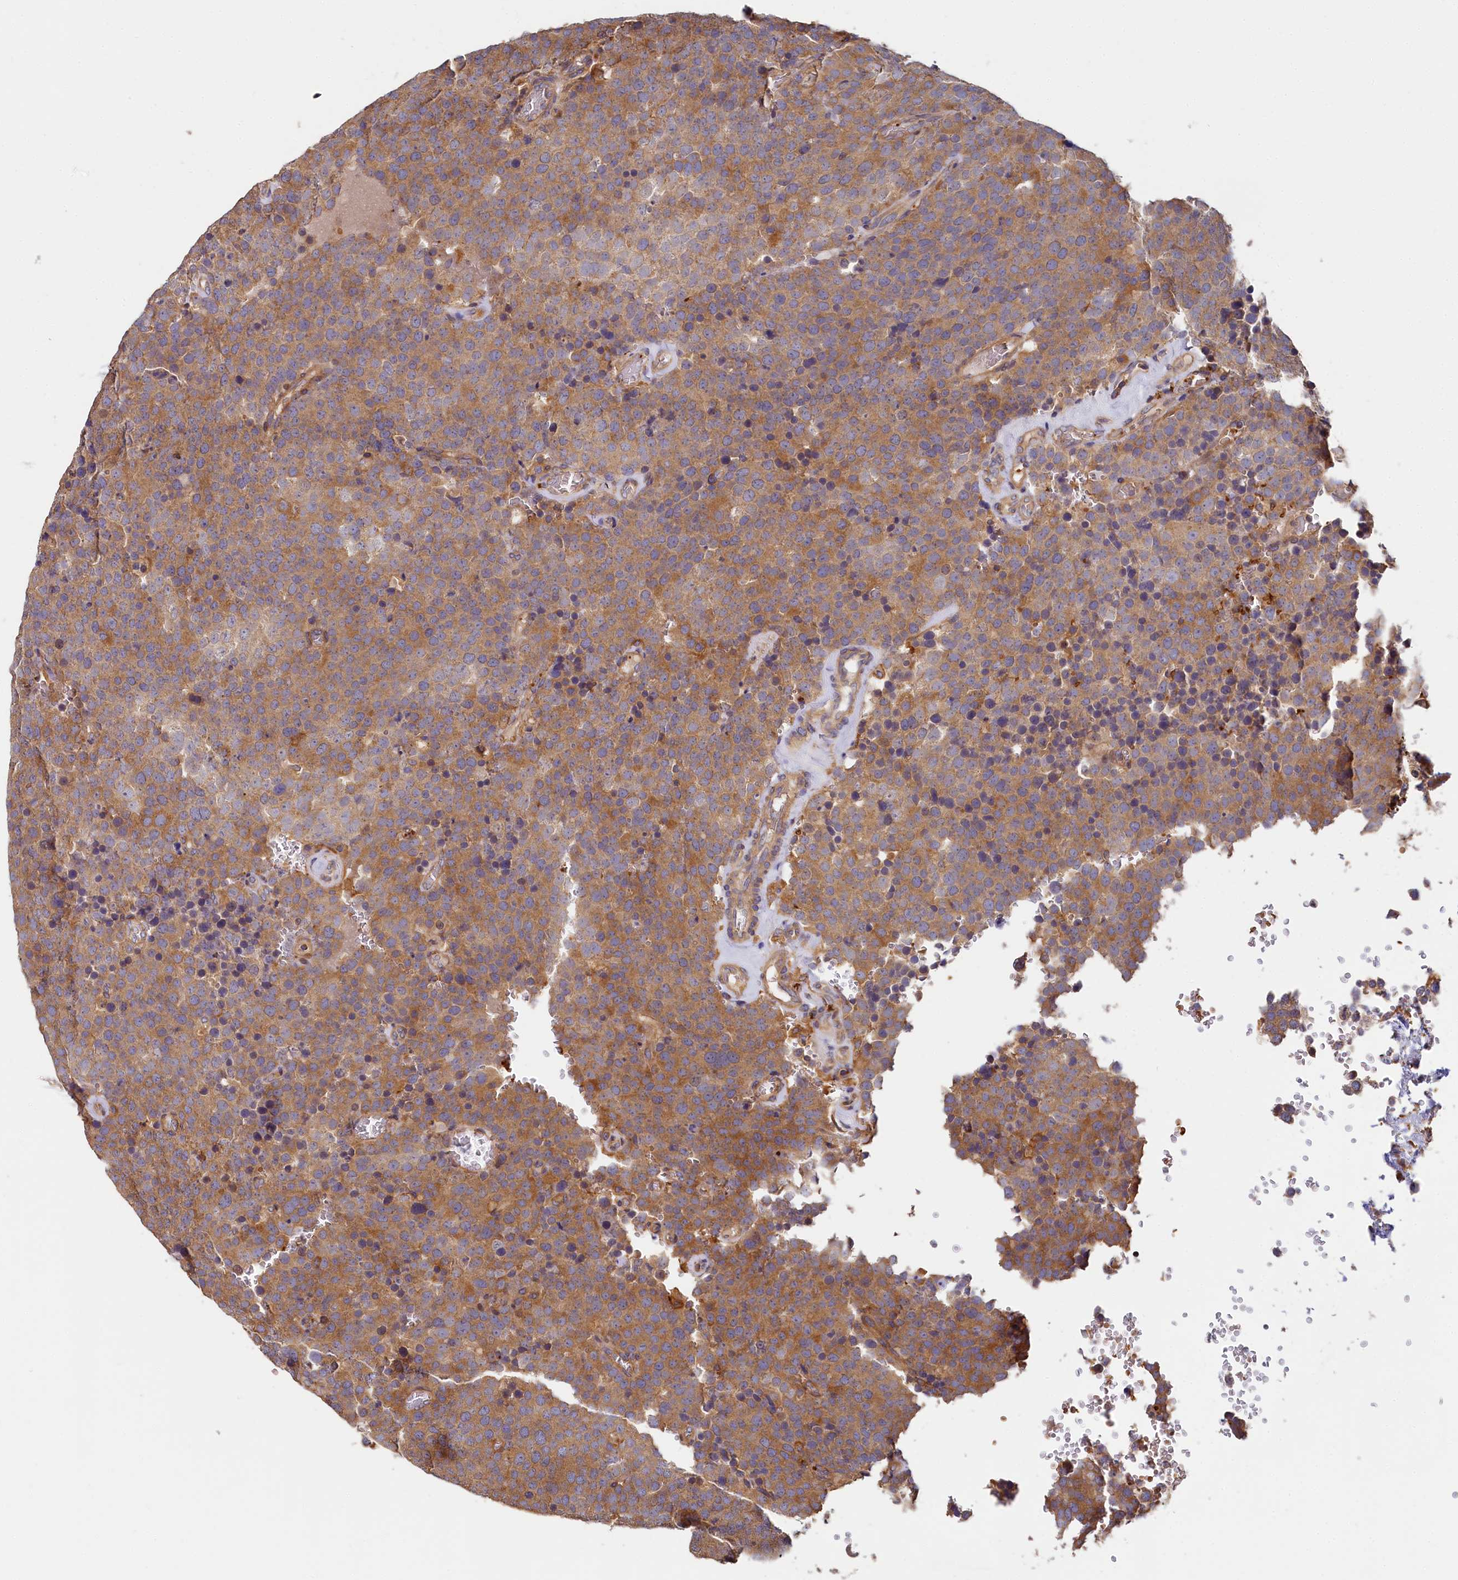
{"staining": {"intensity": "moderate", "quantity": ">75%", "location": "cytoplasmic/membranous"}, "tissue": "testis cancer", "cell_type": "Tumor cells", "image_type": "cancer", "snomed": [{"axis": "morphology", "description": "Seminoma, NOS"}, {"axis": "topography", "description": "Testis"}], "caption": "Testis cancer (seminoma) stained with a brown dye exhibits moderate cytoplasmic/membranous positive positivity in approximately >75% of tumor cells.", "gene": "PPIP5K1", "patient": {"sex": "male", "age": 71}}